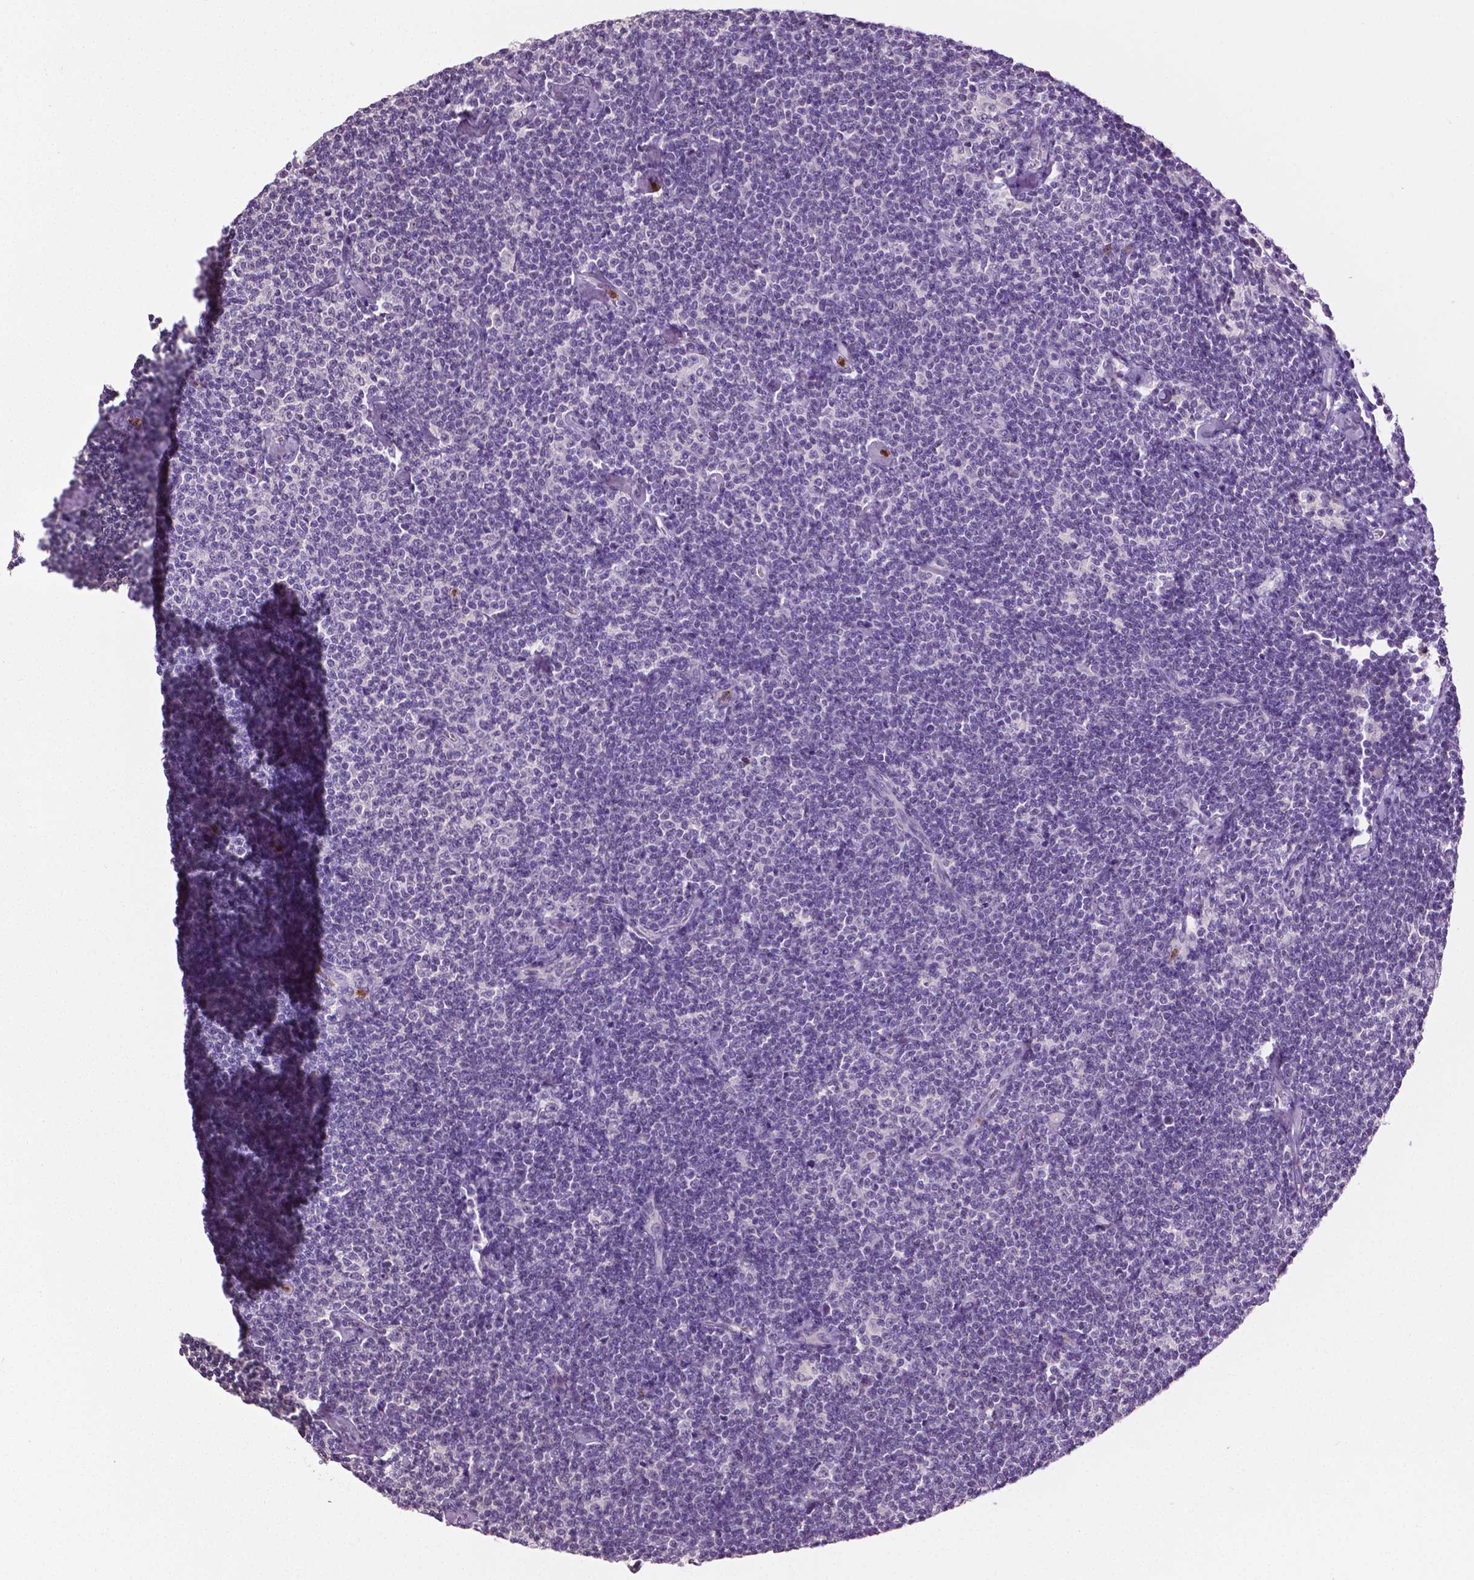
{"staining": {"intensity": "negative", "quantity": "none", "location": "none"}, "tissue": "lymphoma", "cell_type": "Tumor cells", "image_type": "cancer", "snomed": [{"axis": "morphology", "description": "Malignant lymphoma, non-Hodgkin's type, Low grade"}, {"axis": "topography", "description": "Lymph node"}], "caption": "This is an IHC photomicrograph of human lymphoma. There is no positivity in tumor cells.", "gene": "PTPN5", "patient": {"sex": "male", "age": 81}}